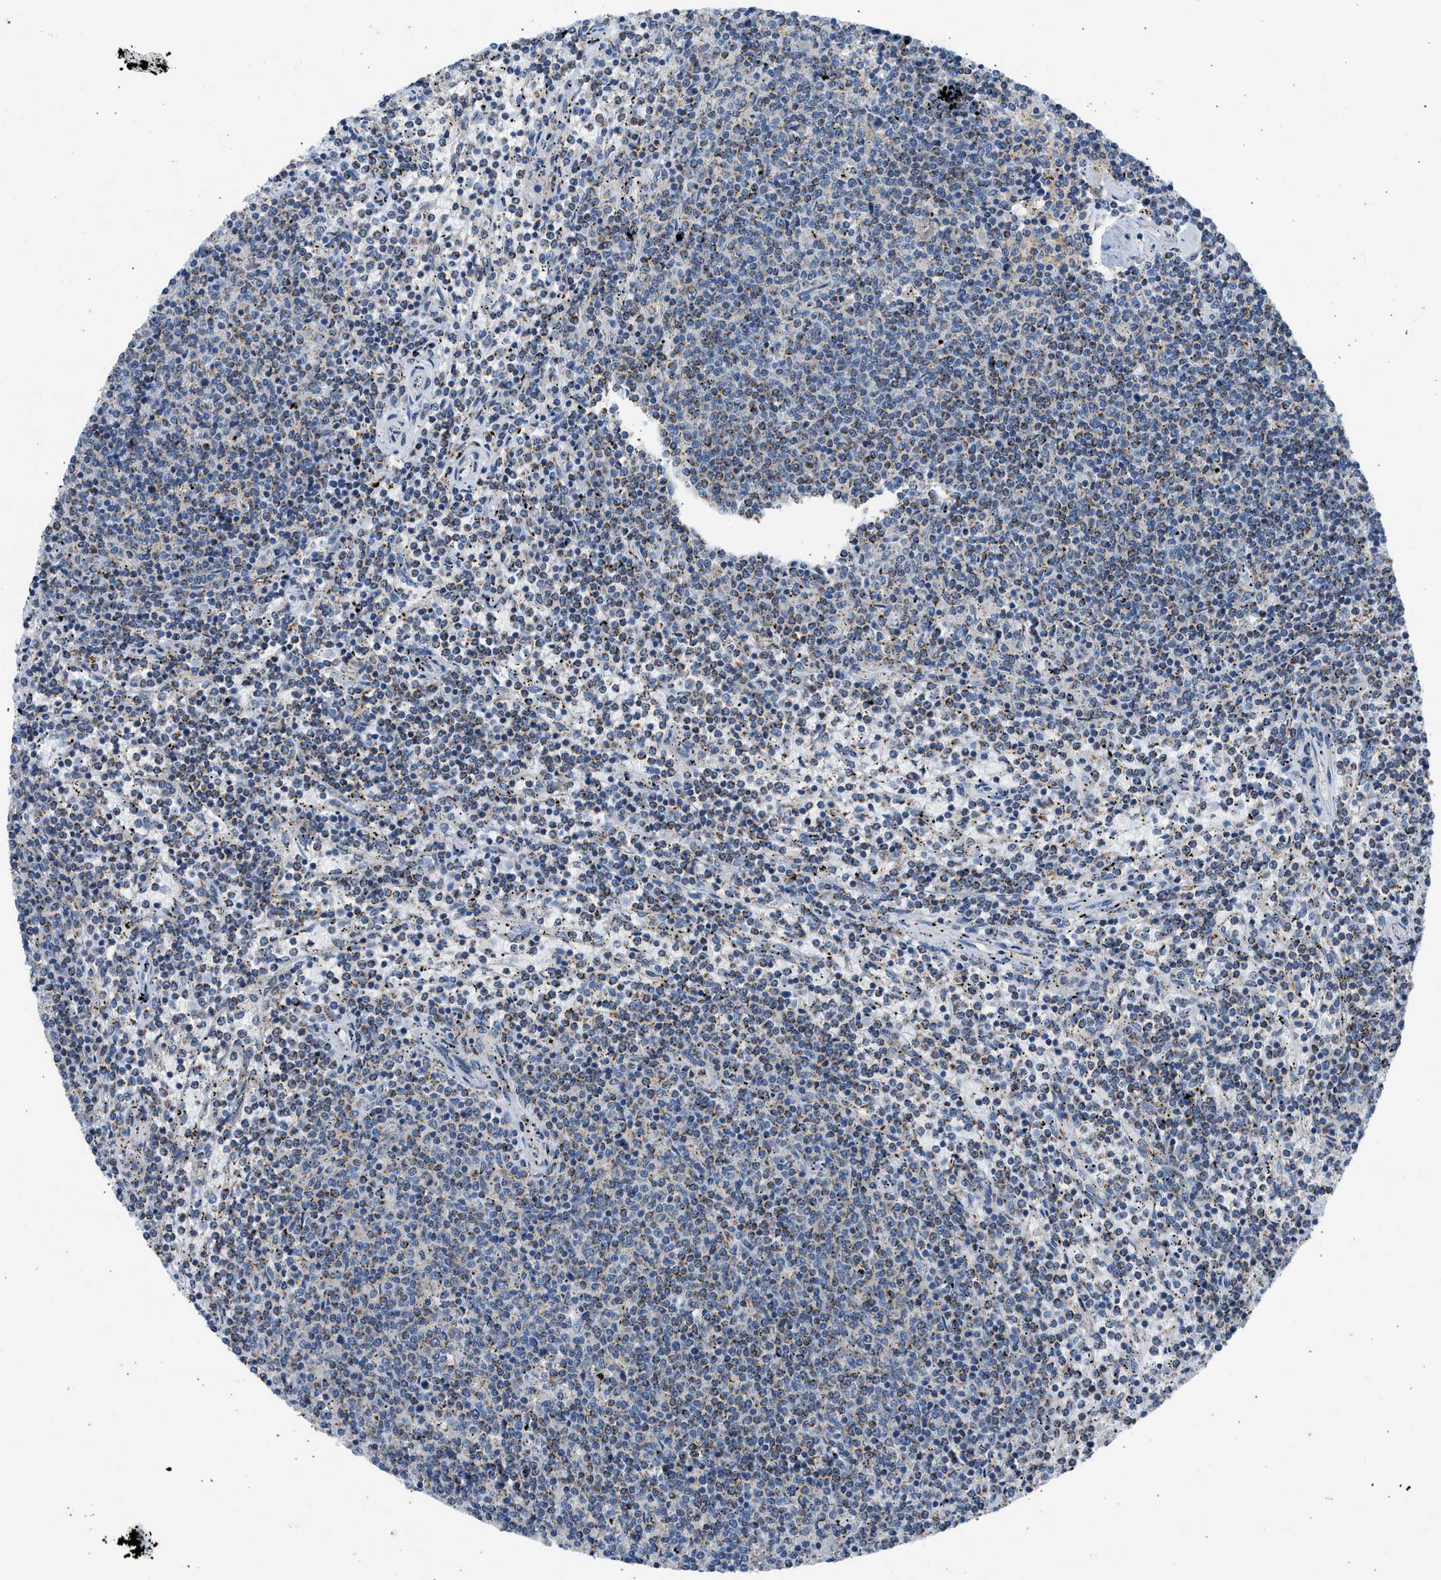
{"staining": {"intensity": "moderate", "quantity": "<25%", "location": "cytoplasmic/membranous"}, "tissue": "lymphoma", "cell_type": "Tumor cells", "image_type": "cancer", "snomed": [{"axis": "morphology", "description": "Malignant lymphoma, non-Hodgkin's type, Low grade"}, {"axis": "topography", "description": "Spleen"}], "caption": "Human malignant lymphoma, non-Hodgkin's type (low-grade) stained for a protein (brown) exhibits moderate cytoplasmic/membranous positive positivity in about <25% of tumor cells.", "gene": "CAMKK2", "patient": {"sex": "female", "age": 50}}